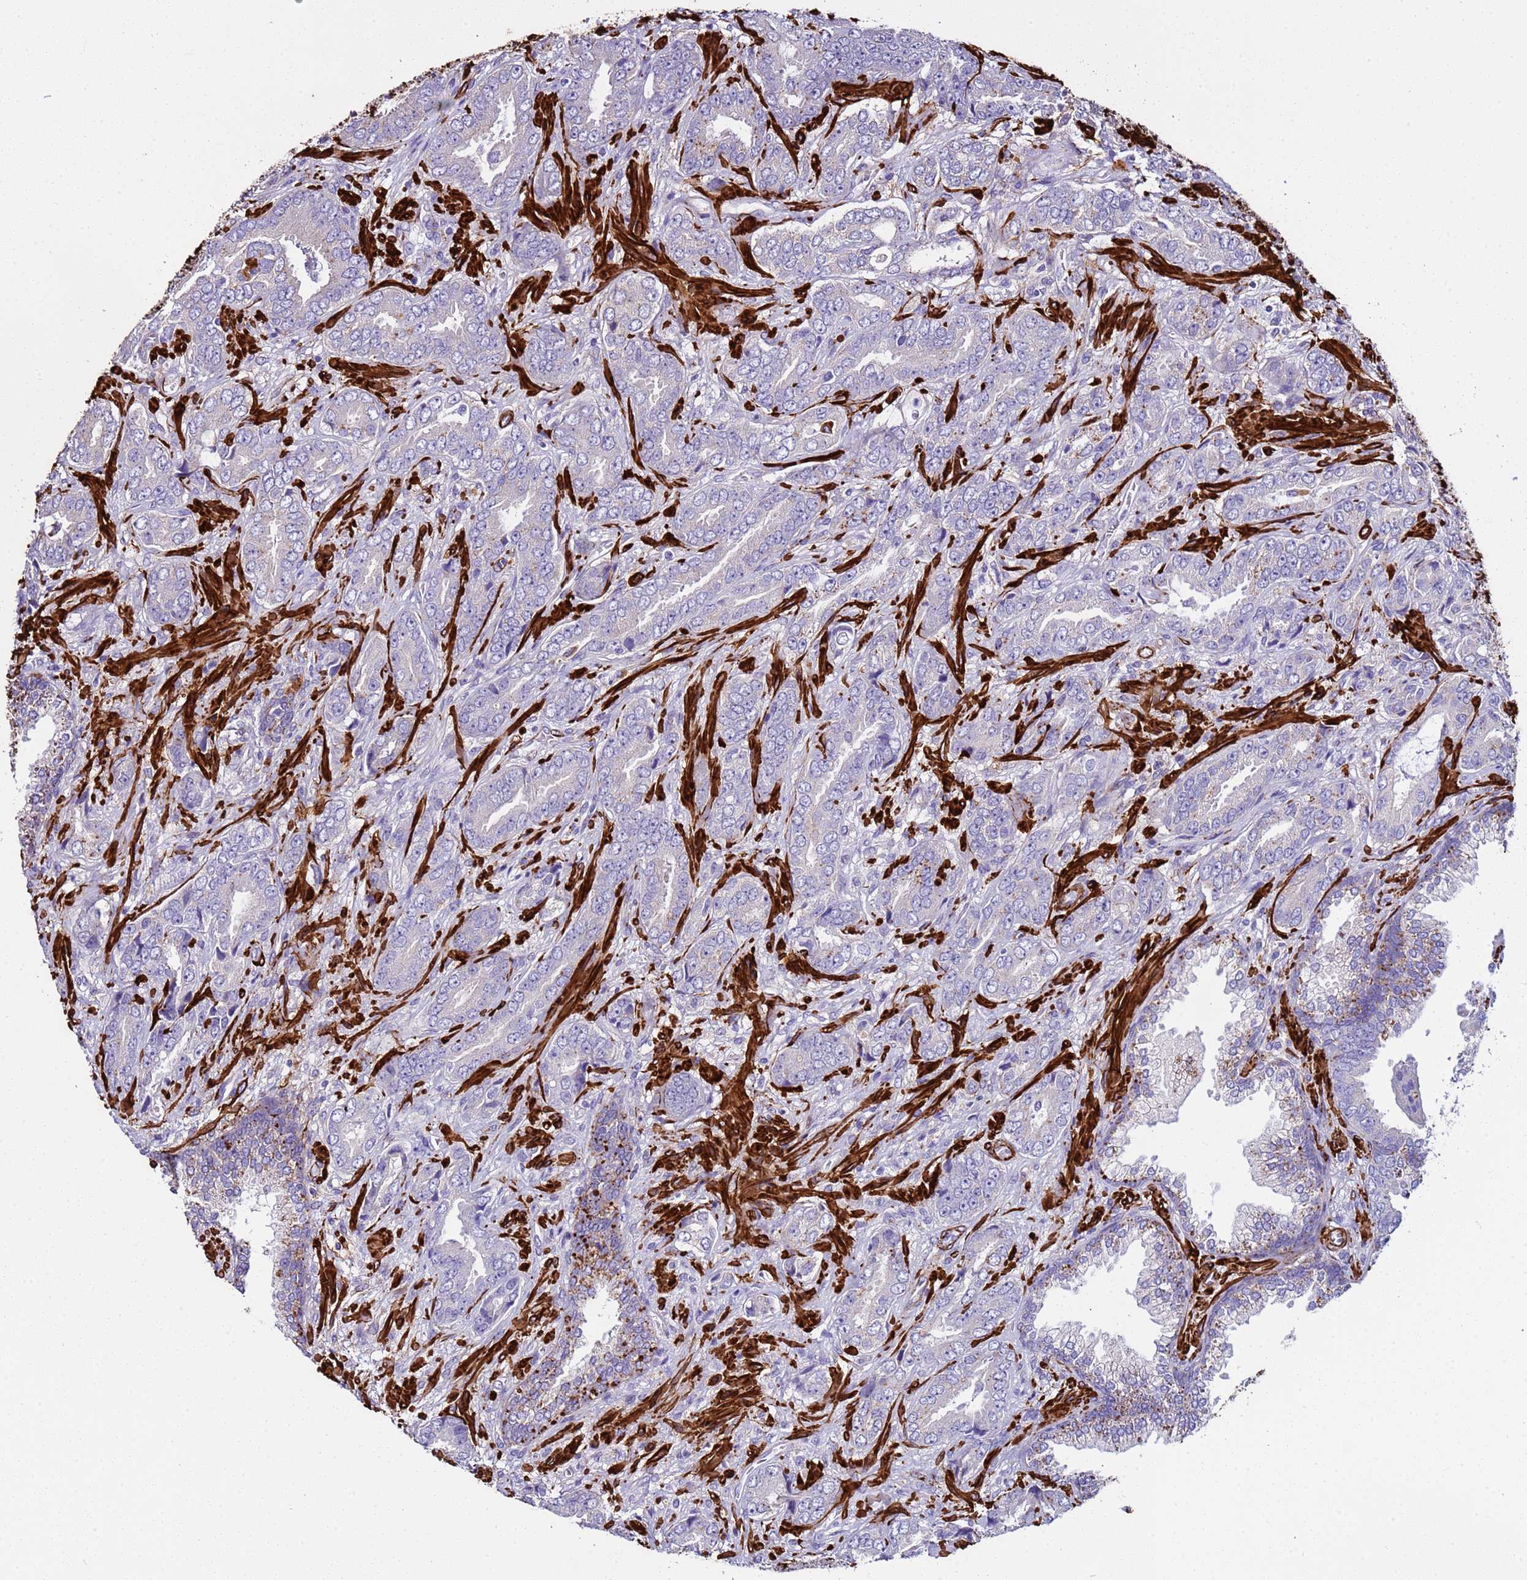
{"staining": {"intensity": "negative", "quantity": "none", "location": "none"}, "tissue": "prostate cancer", "cell_type": "Tumor cells", "image_type": "cancer", "snomed": [{"axis": "morphology", "description": "Adenocarcinoma, High grade"}, {"axis": "topography", "description": "Prostate"}], "caption": "High-grade adenocarcinoma (prostate) was stained to show a protein in brown. There is no significant staining in tumor cells.", "gene": "RABL2B", "patient": {"sex": "male", "age": 71}}